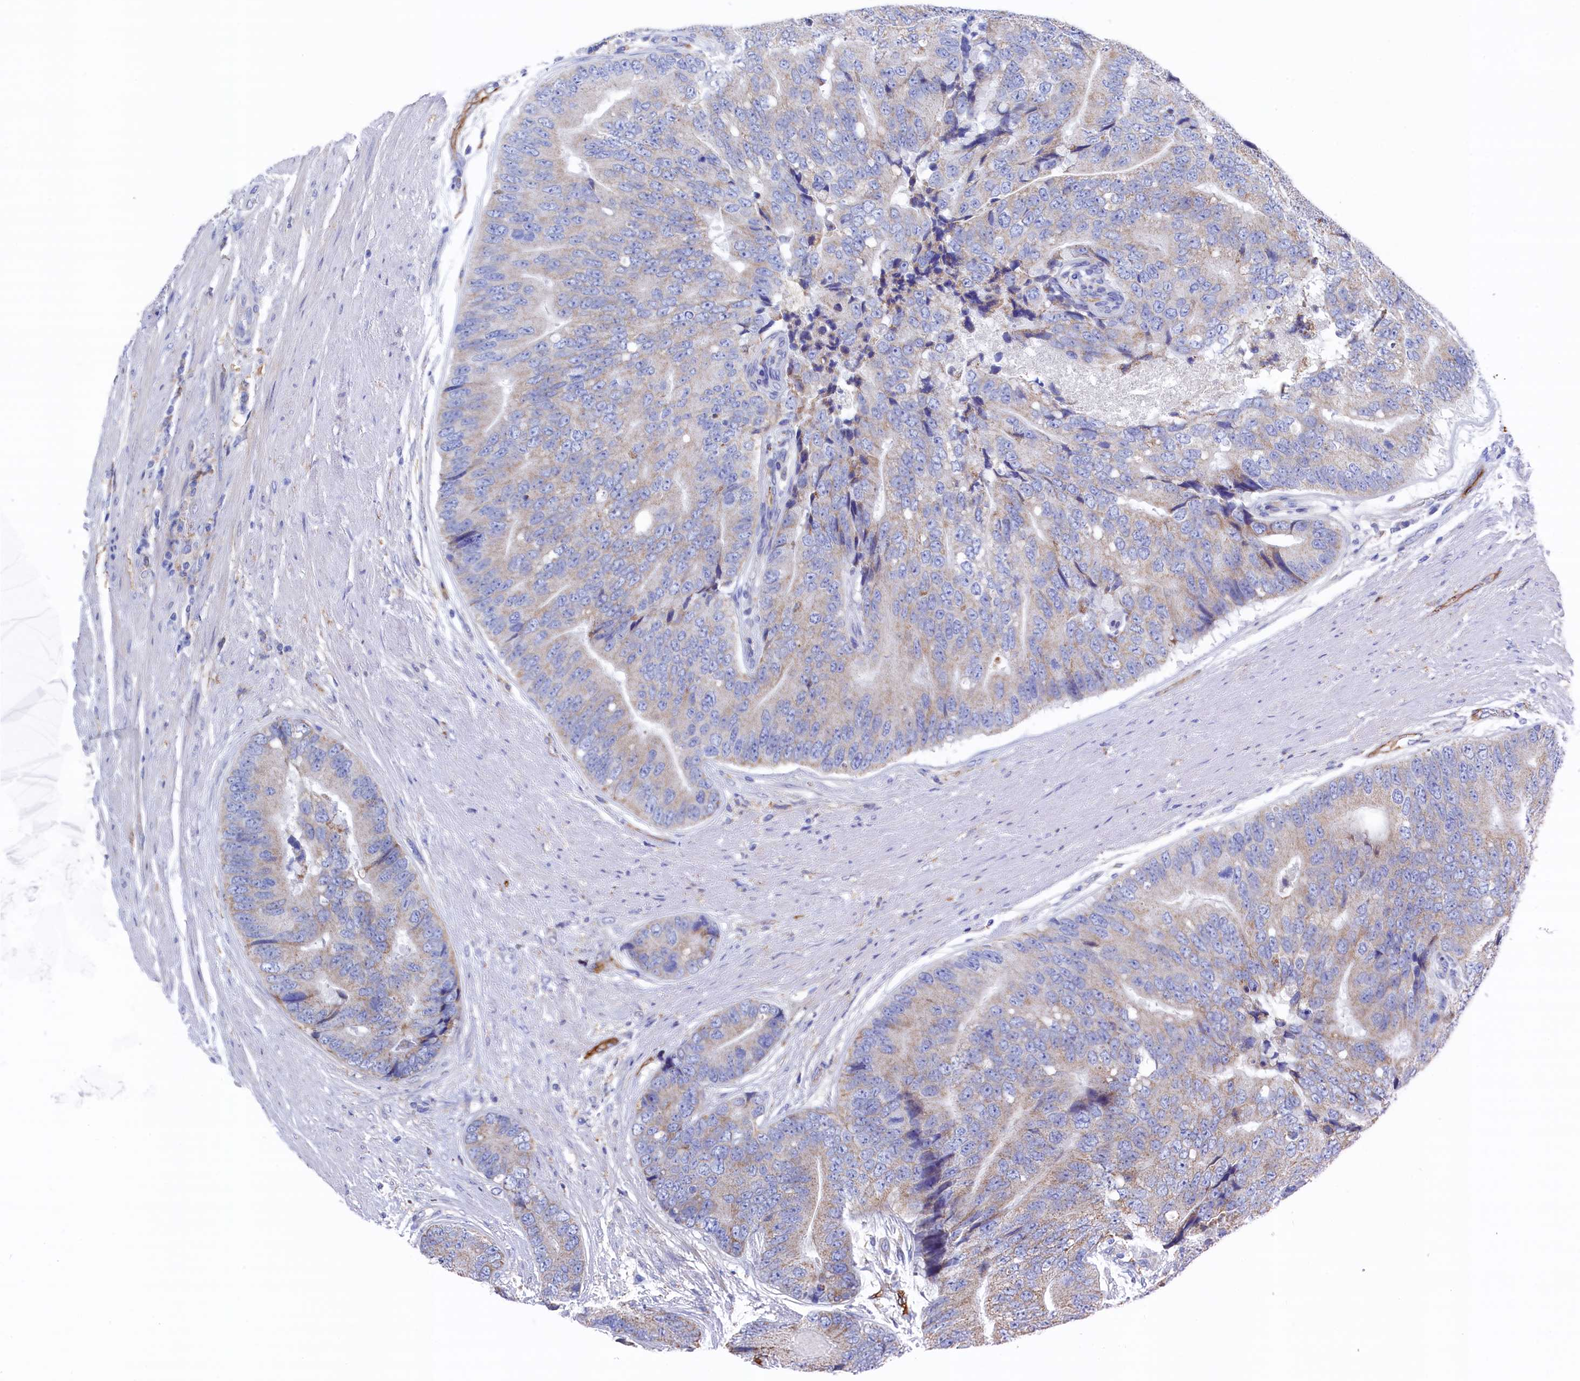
{"staining": {"intensity": "weak", "quantity": "25%-75%", "location": "cytoplasmic/membranous"}, "tissue": "prostate cancer", "cell_type": "Tumor cells", "image_type": "cancer", "snomed": [{"axis": "morphology", "description": "Adenocarcinoma, High grade"}, {"axis": "topography", "description": "Prostate"}], "caption": "Immunohistochemical staining of human prostate cancer (adenocarcinoma (high-grade)) displays low levels of weak cytoplasmic/membranous protein staining in about 25%-75% of tumor cells.", "gene": "C12orf73", "patient": {"sex": "male", "age": 70}}